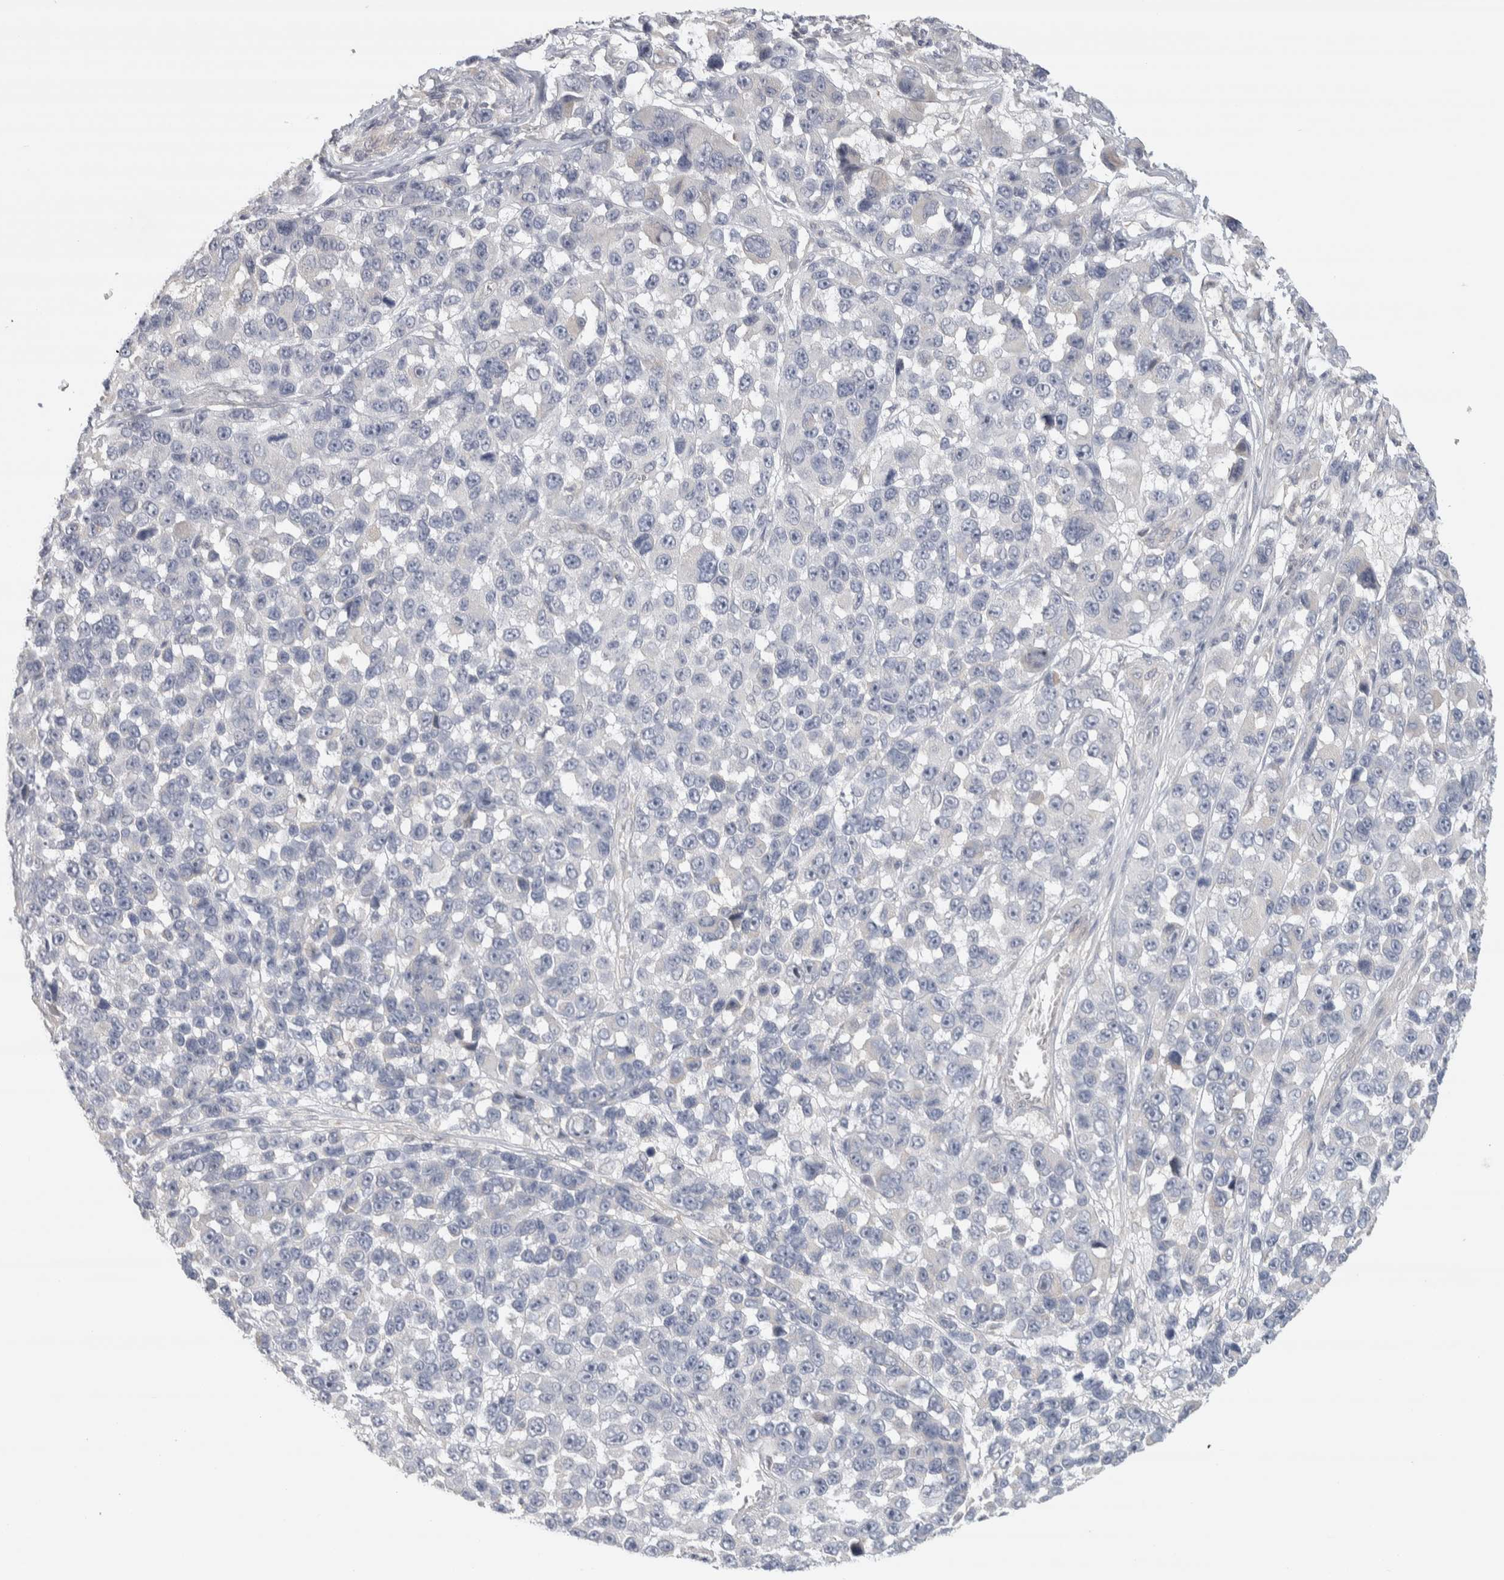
{"staining": {"intensity": "negative", "quantity": "none", "location": "none"}, "tissue": "melanoma", "cell_type": "Tumor cells", "image_type": "cancer", "snomed": [{"axis": "morphology", "description": "Malignant melanoma, NOS"}, {"axis": "topography", "description": "Skin"}], "caption": "An image of human melanoma is negative for staining in tumor cells.", "gene": "DCXR", "patient": {"sex": "male", "age": 53}}